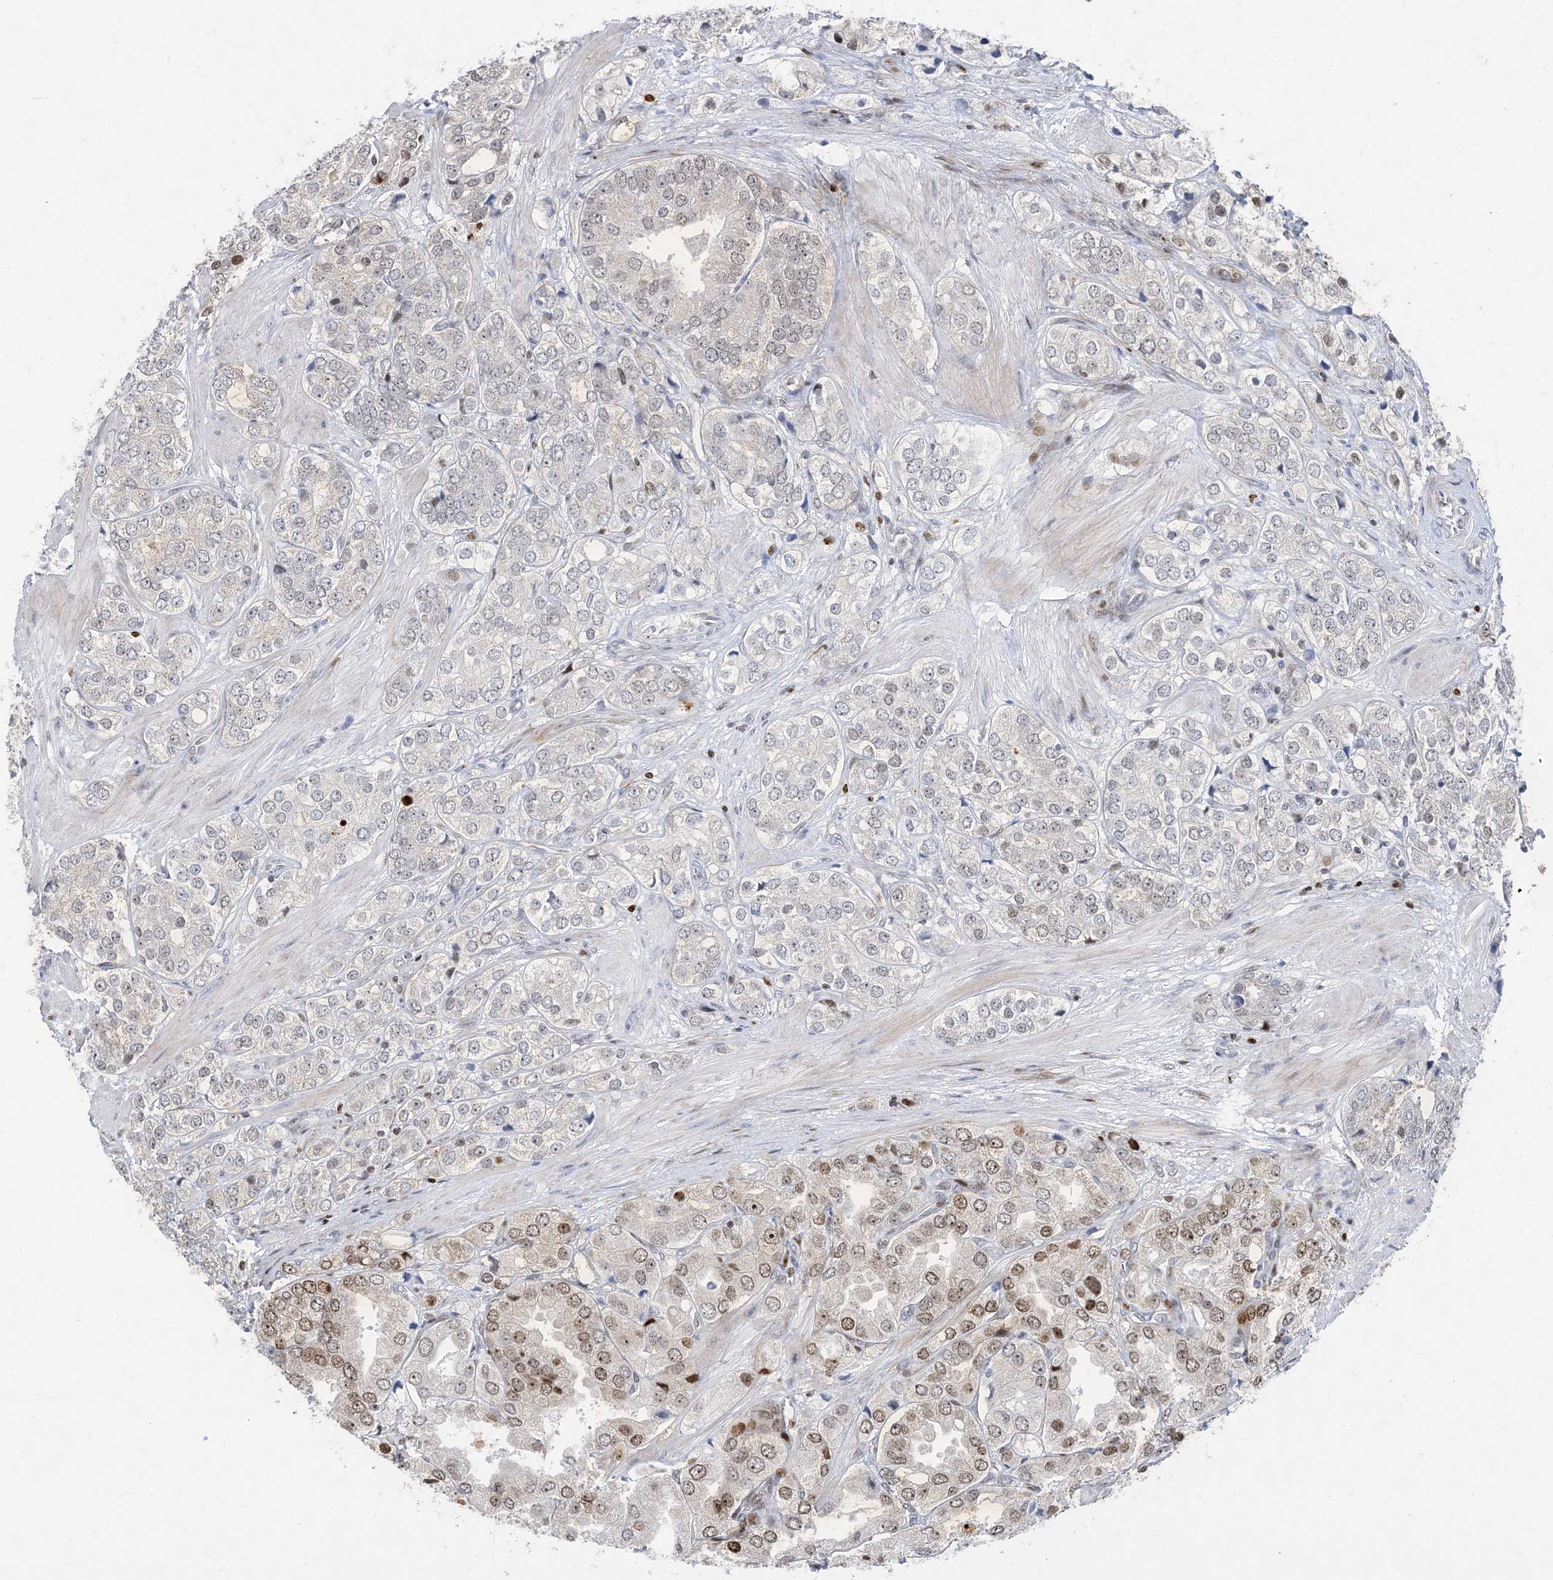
{"staining": {"intensity": "moderate", "quantity": "<25%", "location": "nuclear"}, "tissue": "prostate cancer", "cell_type": "Tumor cells", "image_type": "cancer", "snomed": [{"axis": "morphology", "description": "Adenocarcinoma, High grade"}, {"axis": "topography", "description": "Prostate"}], "caption": "Prostate adenocarcinoma (high-grade) stained with immunohistochemistry reveals moderate nuclear expression in about <25% of tumor cells.", "gene": "SLC25A53", "patient": {"sex": "male", "age": 50}}